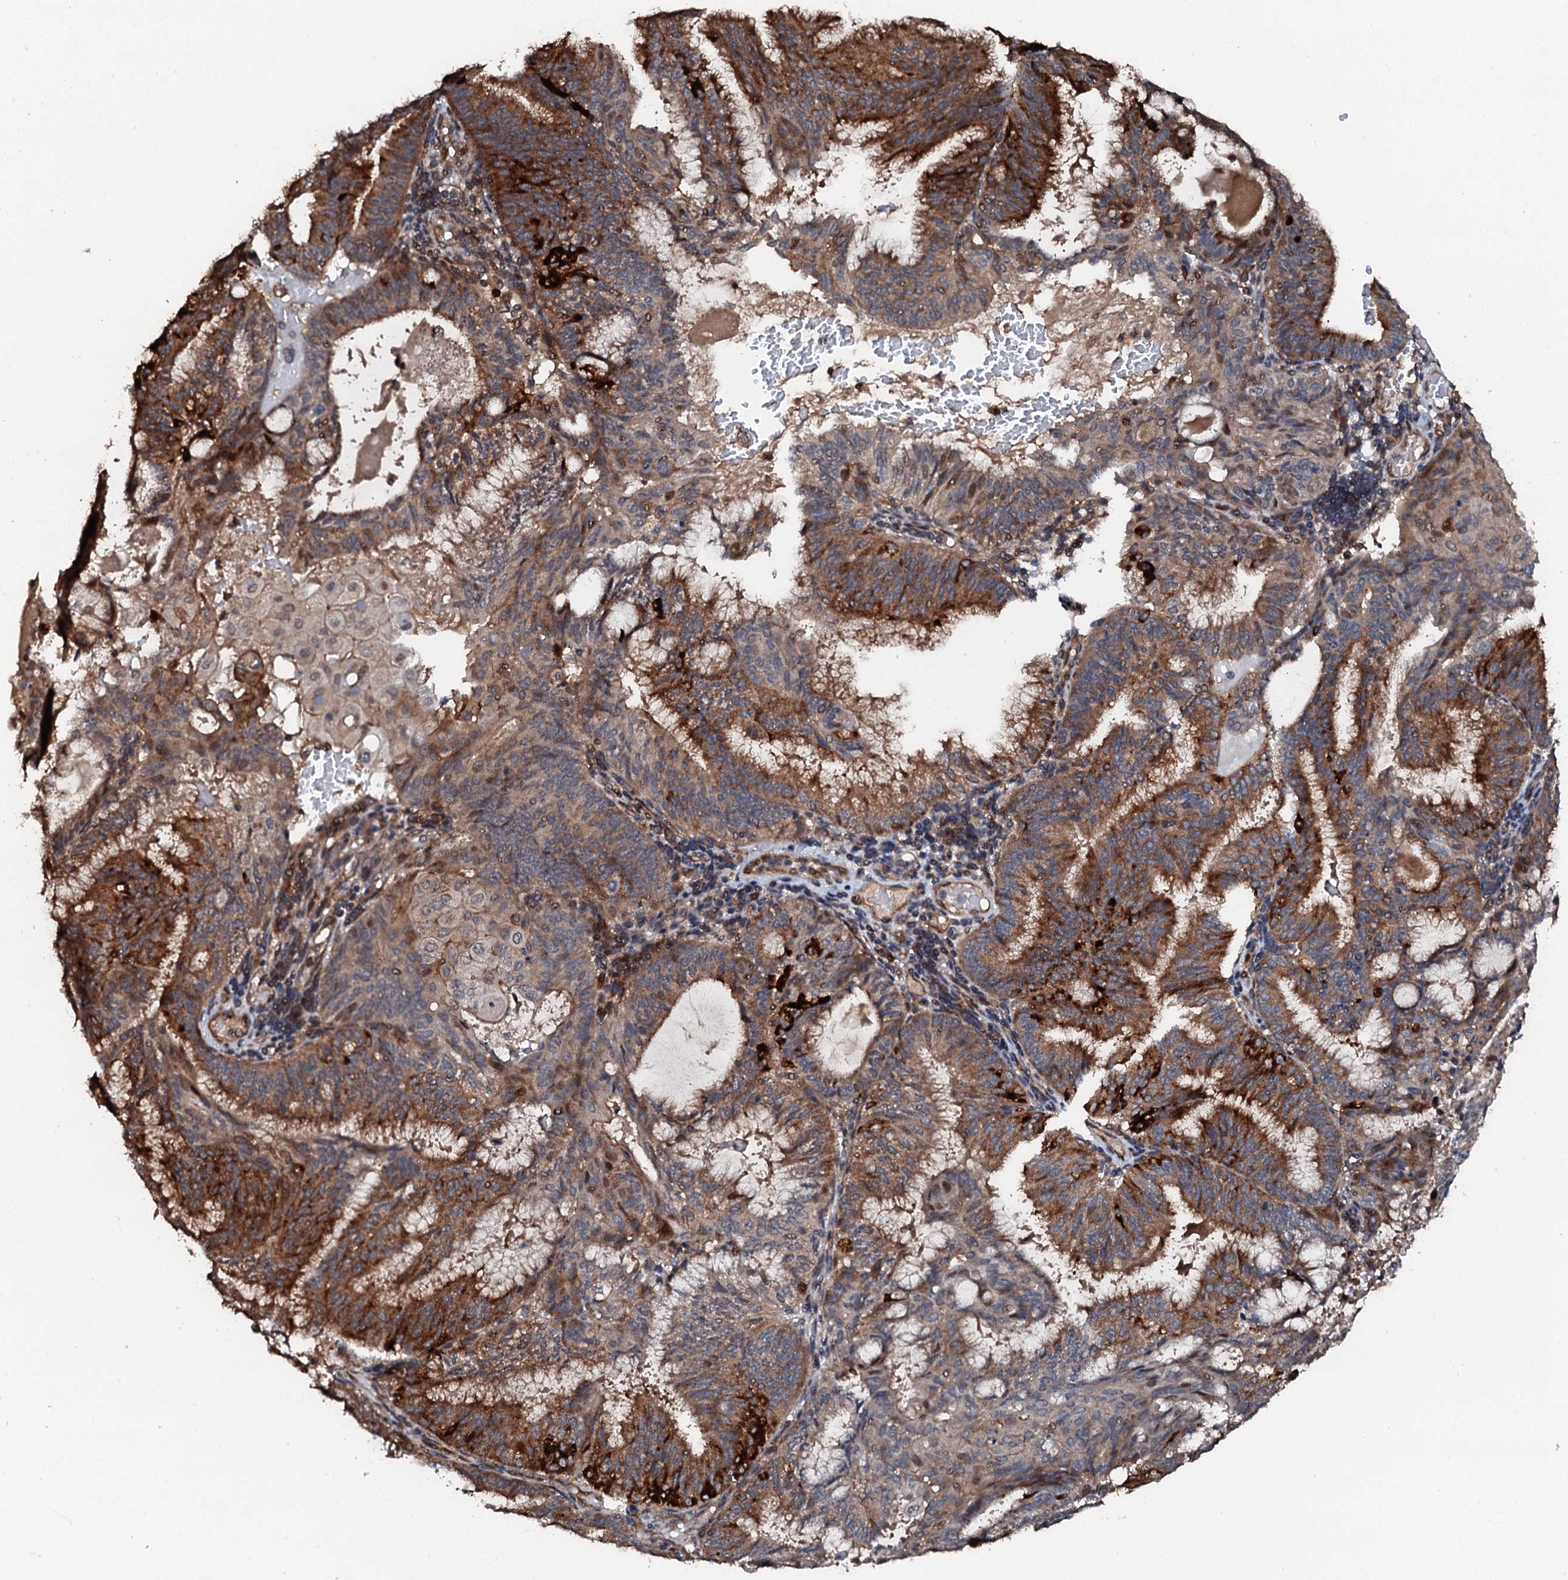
{"staining": {"intensity": "strong", "quantity": "25%-75%", "location": "cytoplasmic/membranous"}, "tissue": "endometrial cancer", "cell_type": "Tumor cells", "image_type": "cancer", "snomed": [{"axis": "morphology", "description": "Adenocarcinoma, NOS"}, {"axis": "topography", "description": "Endometrium"}], "caption": "About 25%-75% of tumor cells in human endometrial adenocarcinoma display strong cytoplasmic/membranous protein expression as visualized by brown immunohistochemical staining.", "gene": "FLYWCH1", "patient": {"sex": "female", "age": 49}}